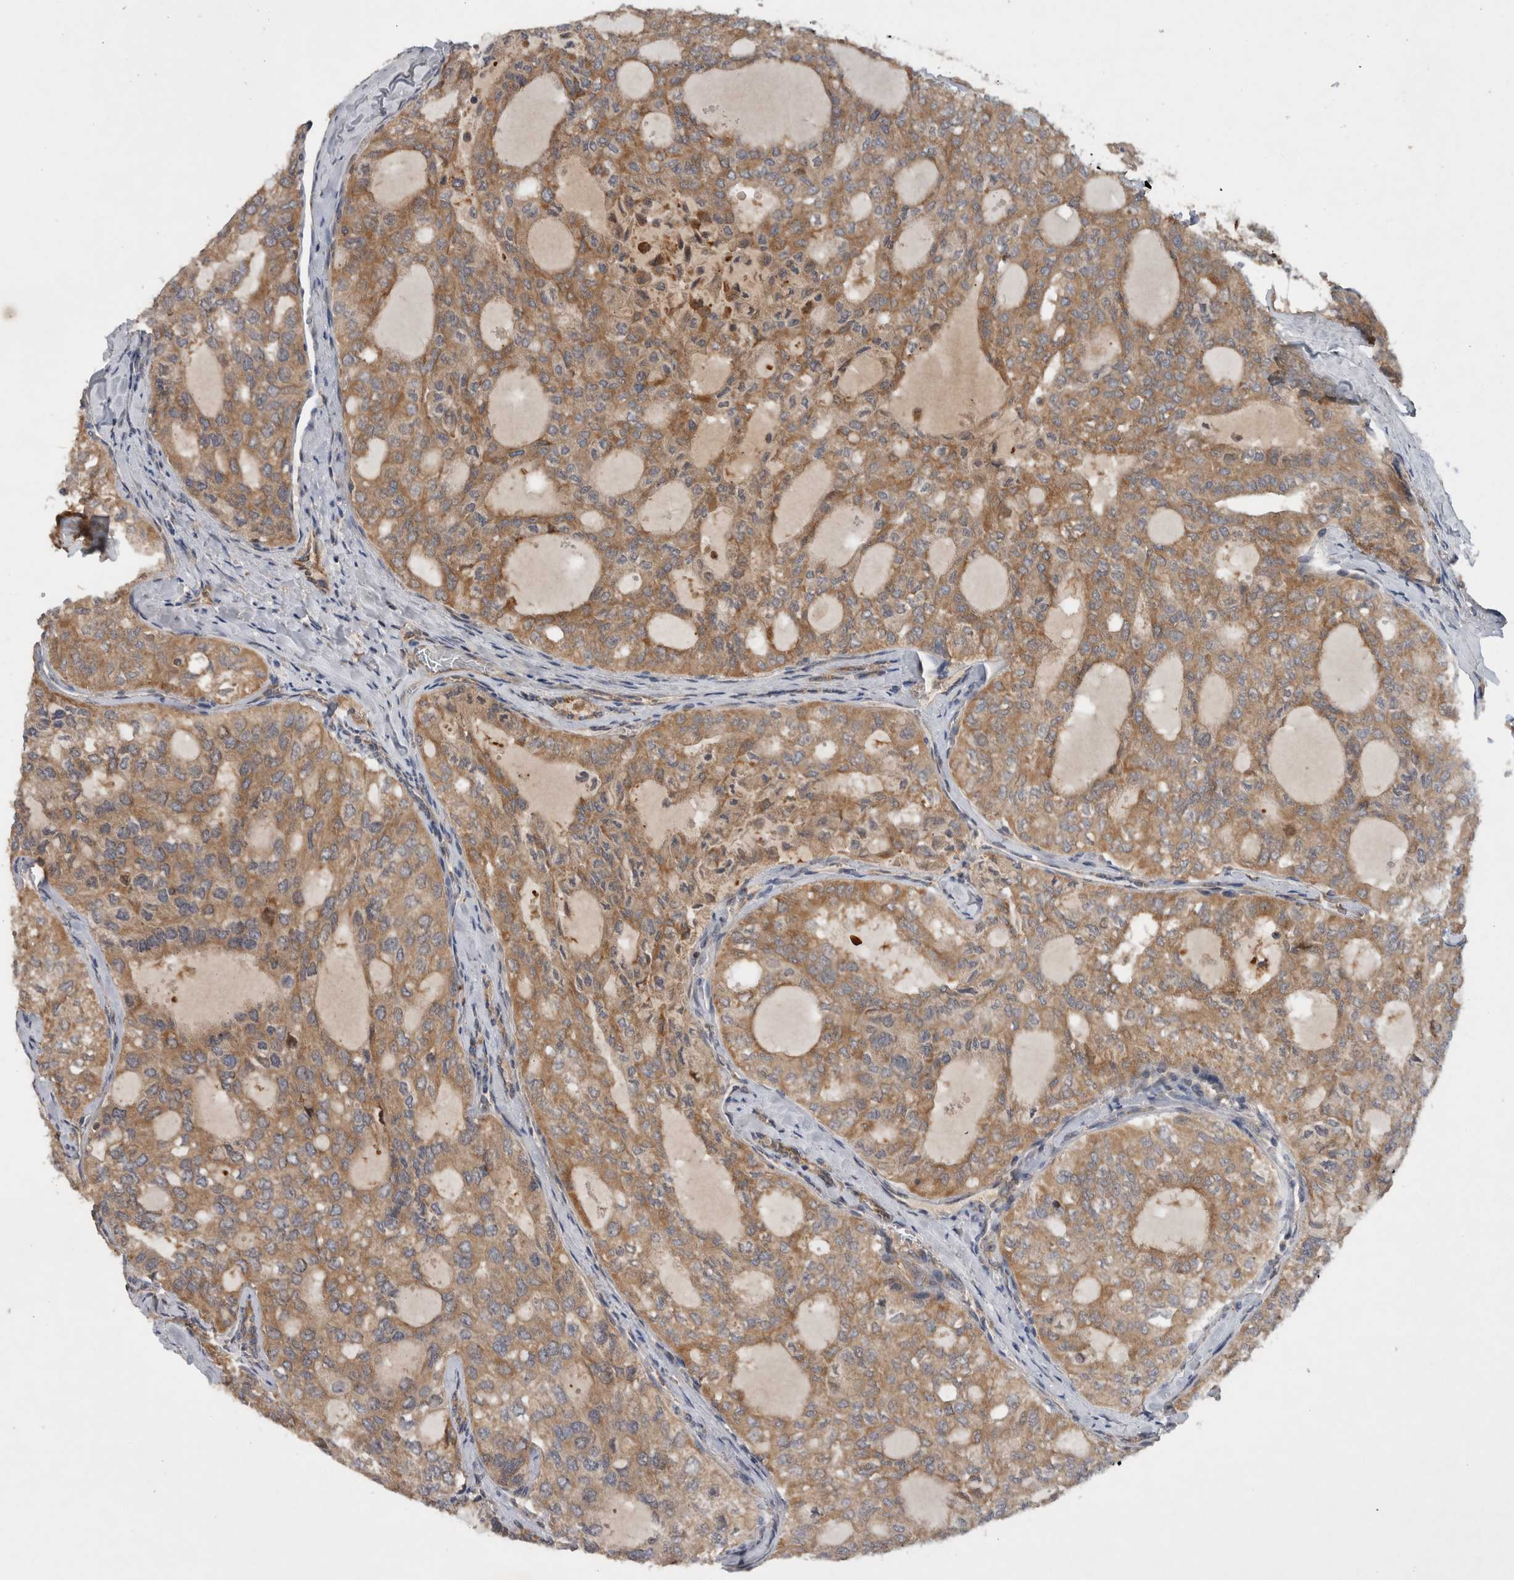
{"staining": {"intensity": "moderate", "quantity": ">75%", "location": "cytoplasmic/membranous"}, "tissue": "thyroid cancer", "cell_type": "Tumor cells", "image_type": "cancer", "snomed": [{"axis": "morphology", "description": "Follicular adenoma carcinoma, NOS"}, {"axis": "topography", "description": "Thyroid gland"}], "caption": "Tumor cells exhibit medium levels of moderate cytoplasmic/membranous expression in about >75% of cells in thyroid follicular adenoma carcinoma.", "gene": "PDCD2", "patient": {"sex": "male", "age": 75}}